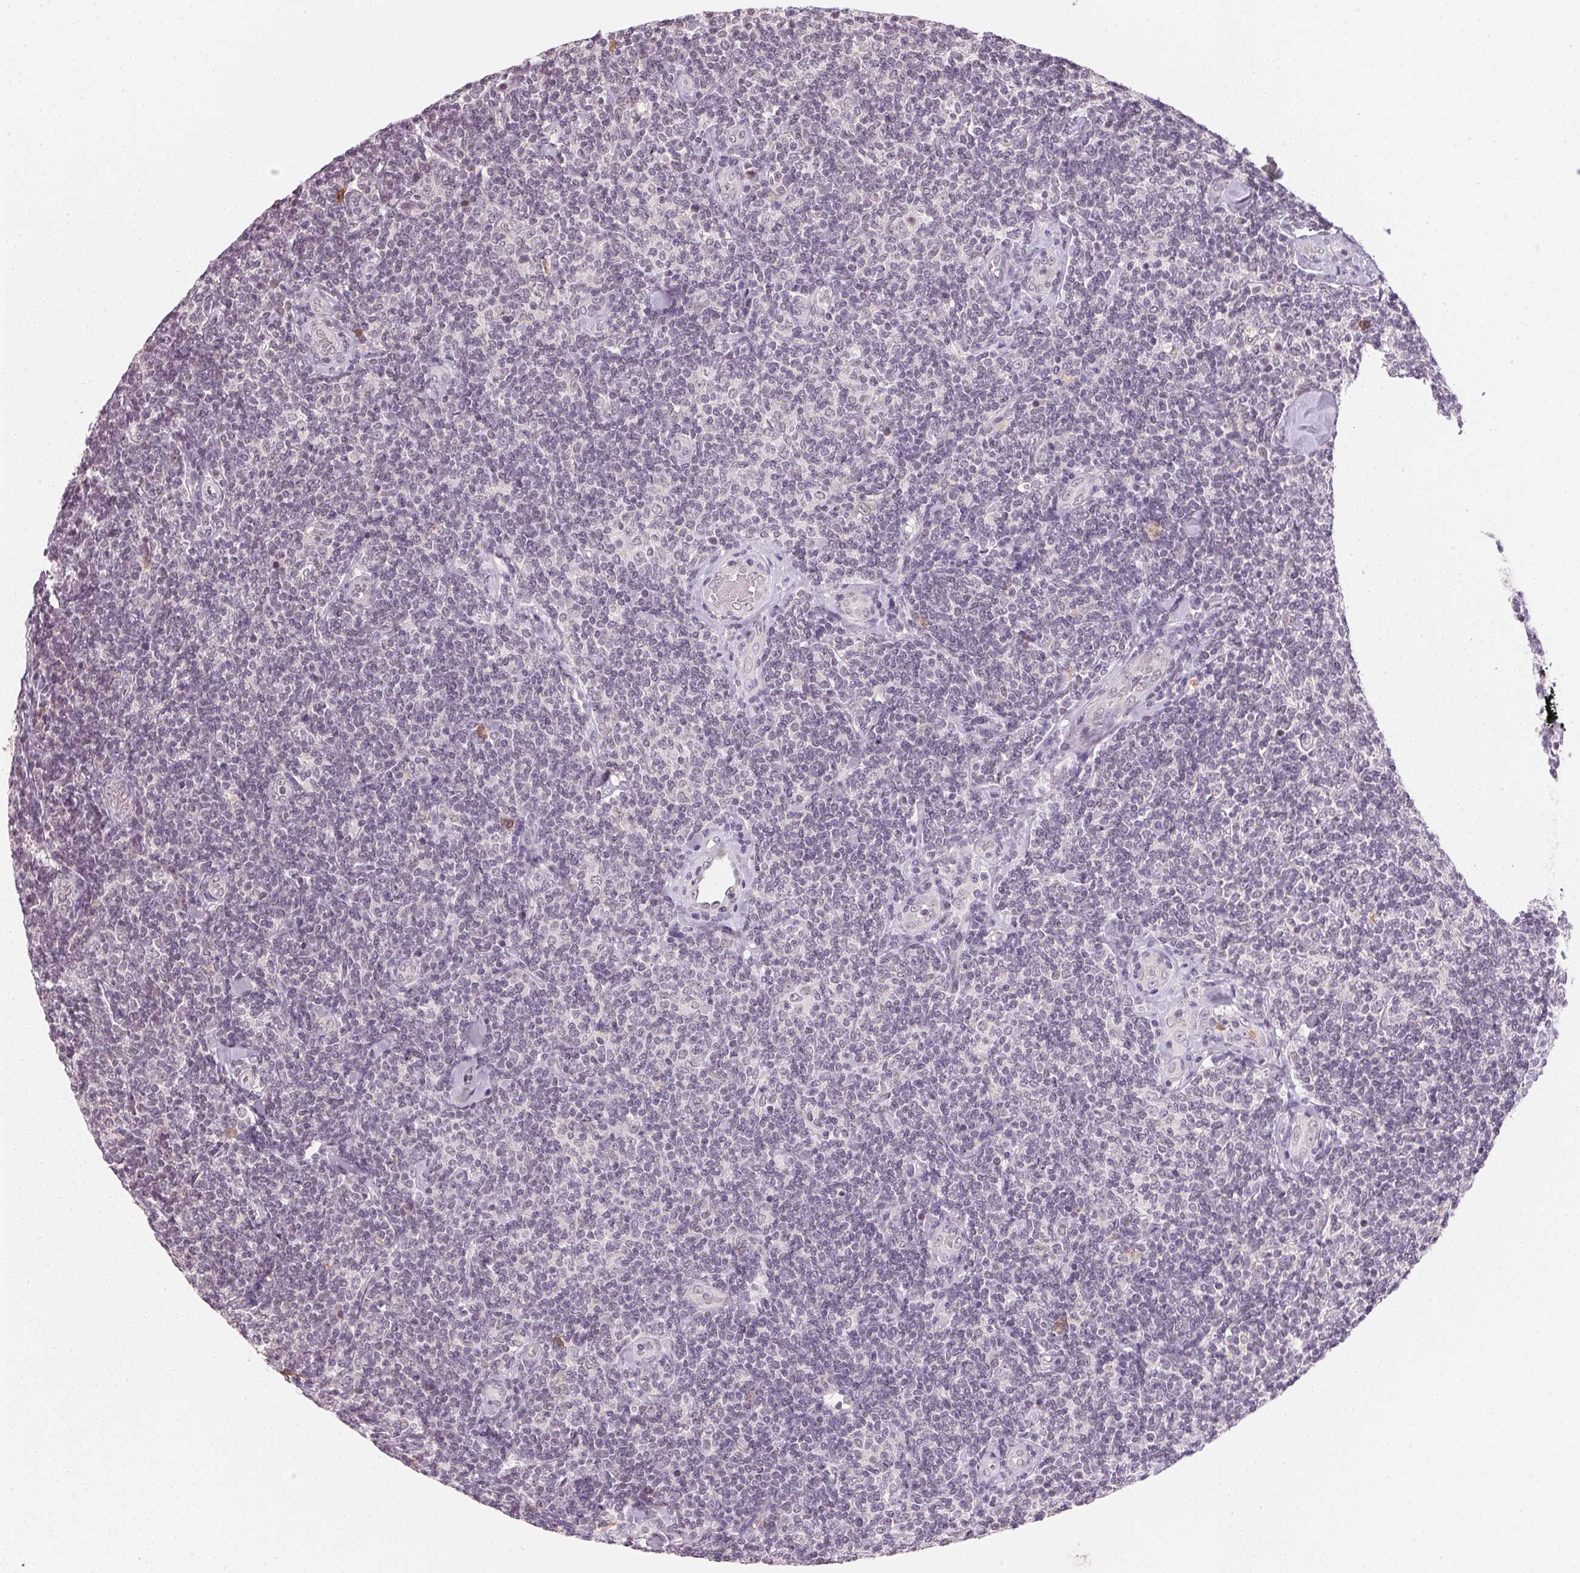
{"staining": {"intensity": "negative", "quantity": "none", "location": "none"}, "tissue": "lymphoma", "cell_type": "Tumor cells", "image_type": "cancer", "snomed": [{"axis": "morphology", "description": "Malignant lymphoma, non-Hodgkin's type, Low grade"}, {"axis": "topography", "description": "Lymph node"}], "caption": "An IHC histopathology image of low-grade malignant lymphoma, non-Hodgkin's type is shown. There is no staining in tumor cells of low-grade malignant lymphoma, non-Hodgkin's type.", "gene": "FNDC4", "patient": {"sex": "female", "age": 56}}